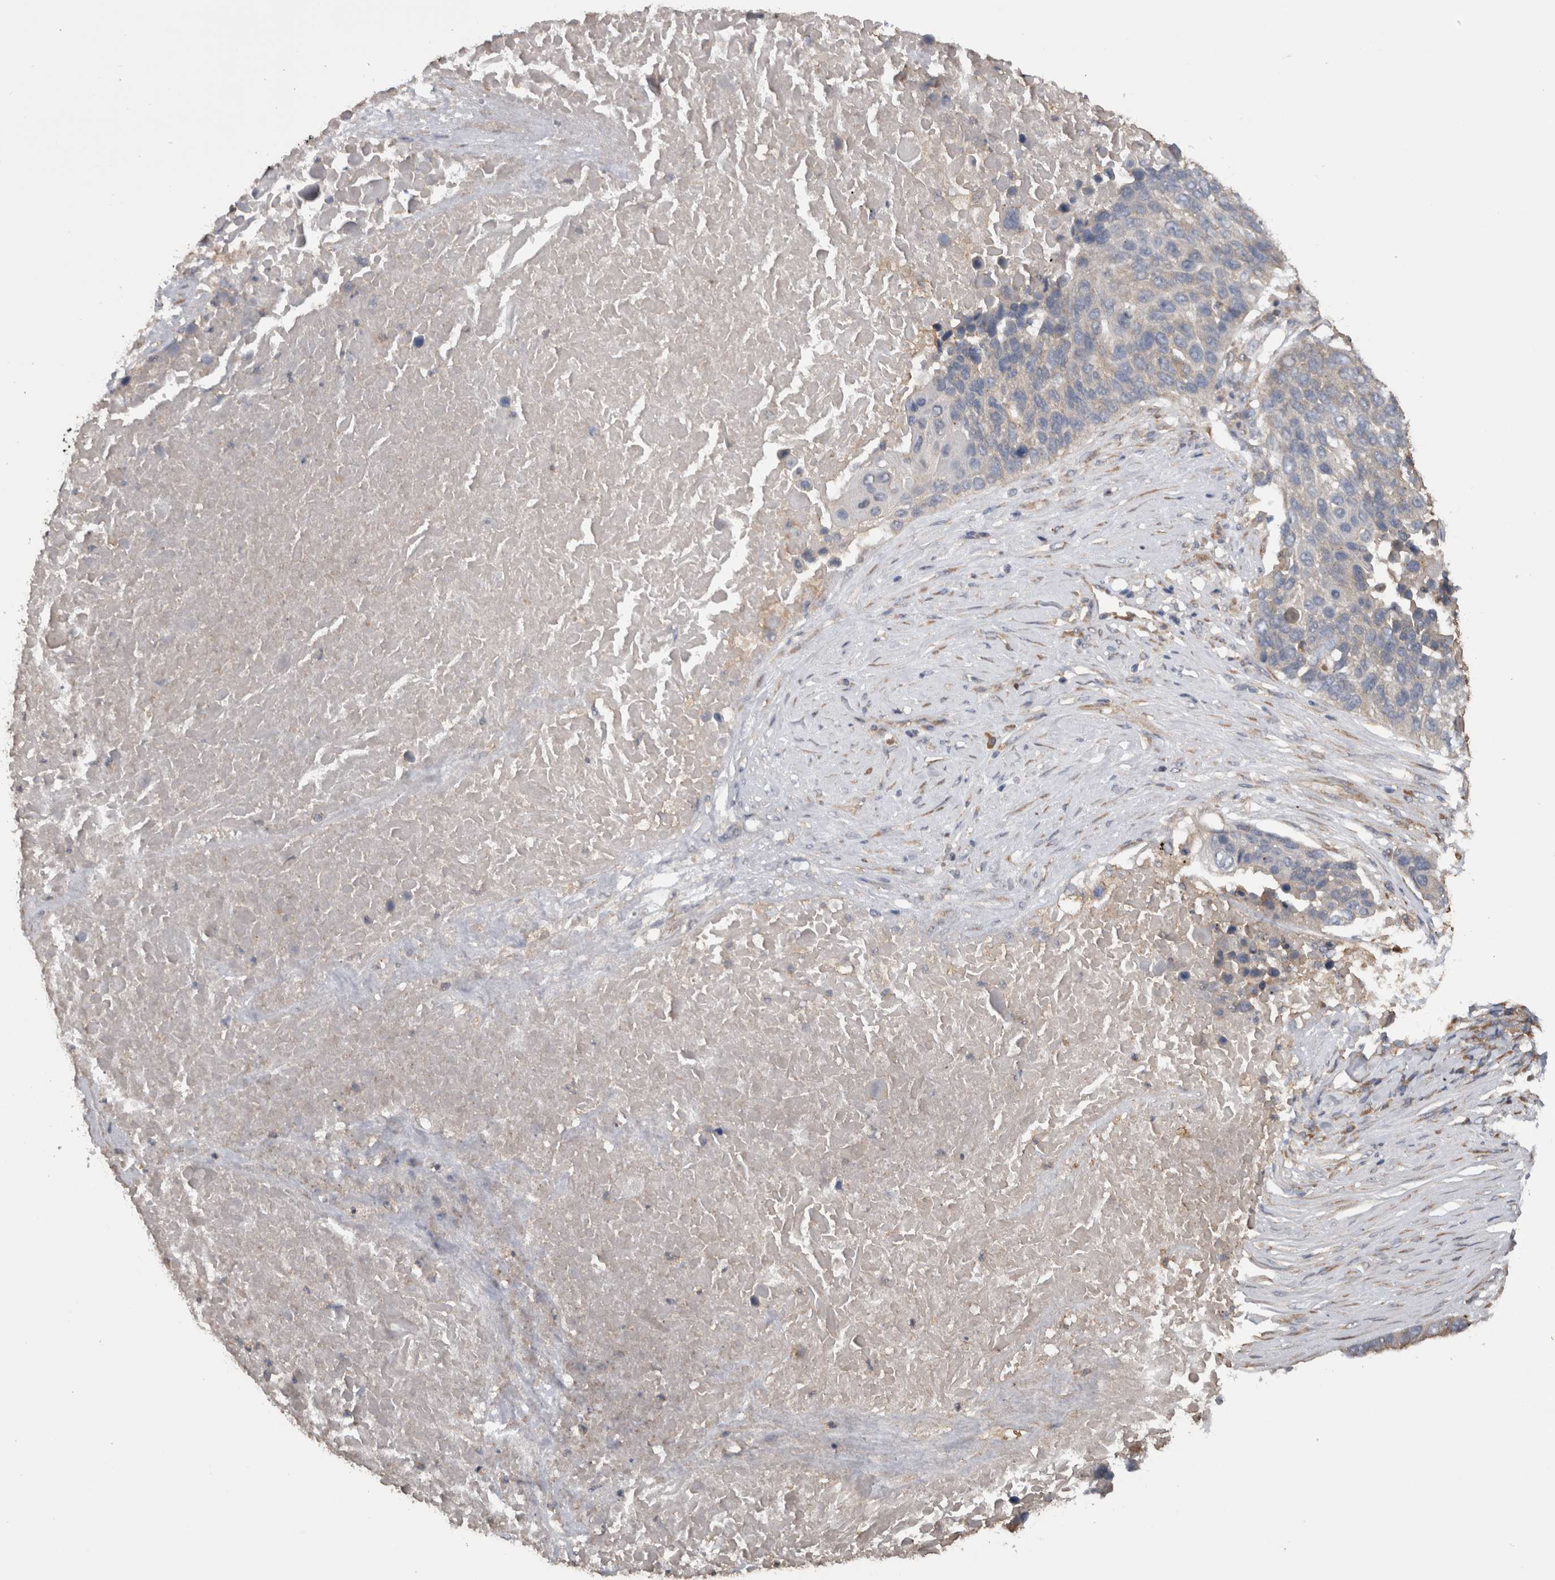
{"staining": {"intensity": "negative", "quantity": "none", "location": "none"}, "tissue": "lung cancer", "cell_type": "Tumor cells", "image_type": "cancer", "snomed": [{"axis": "morphology", "description": "Squamous cell carcinoma, NOS"}, {"axis": "topography", "description": "Lung"}], "caption": "Micrograph shows no protein positivity in tumor cells of lung squamous cell carcinoma tissue.", "gene": "TMED7", "patient": {"sex": "male", "age": 66}}